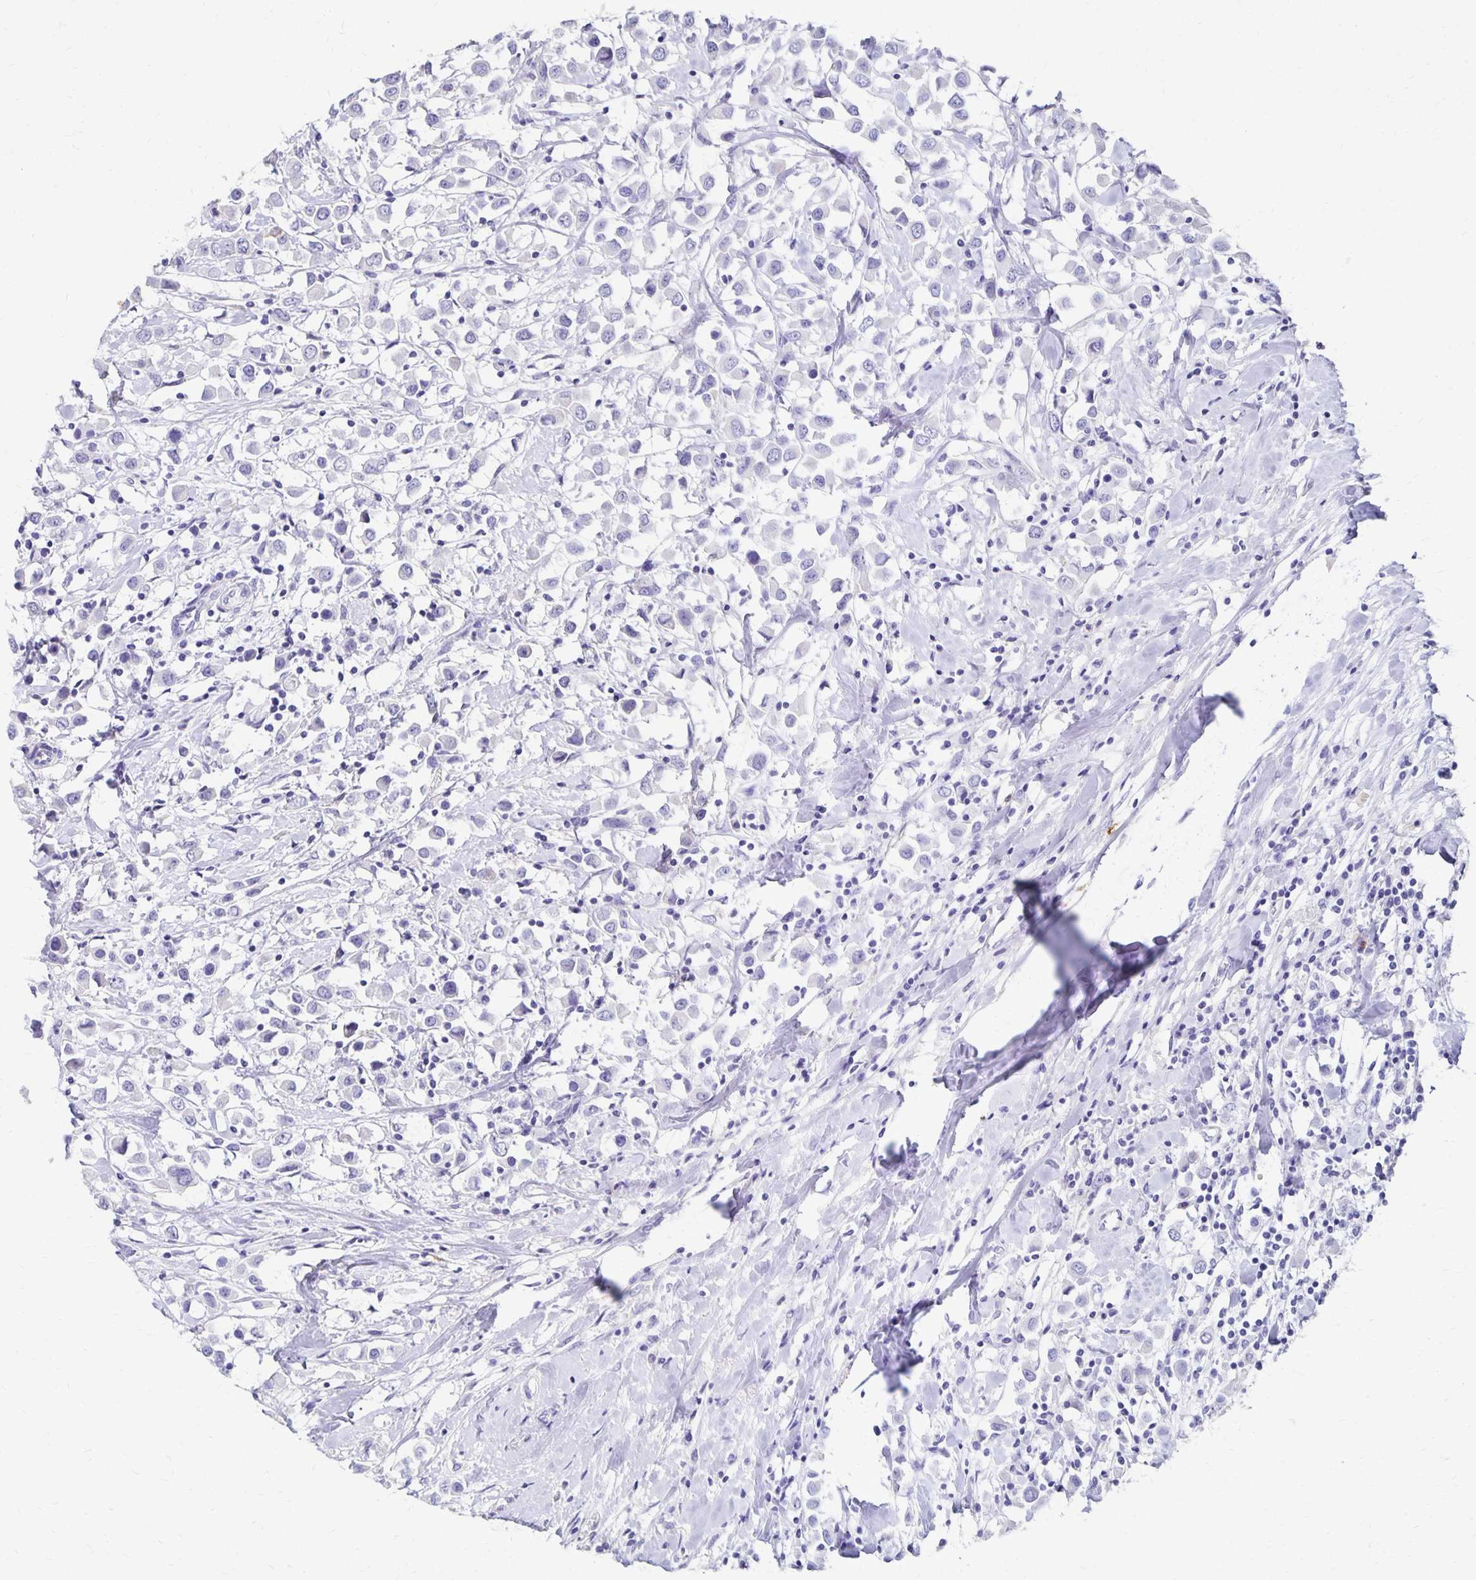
{"staining": {"intensity": "negative", "quantity": "none", "location": "none"}, "tissue": "breast cancer", "cell_type": "Tumor cells", "image_type": "cancer", "snomed": [{"axis": "morphology", "description": "Duct carcinoma"}, {"axis": "topography", "description": "Breast"}], "caption": "An immunohistochemistry (IHC) micrograph of breast cancer is shown. There is no staining in tumor cells of breast cancer. Nuclei are stained in blue.", "gene": "DYNLT4", "patient": {"sex": "female", "age": 61}}